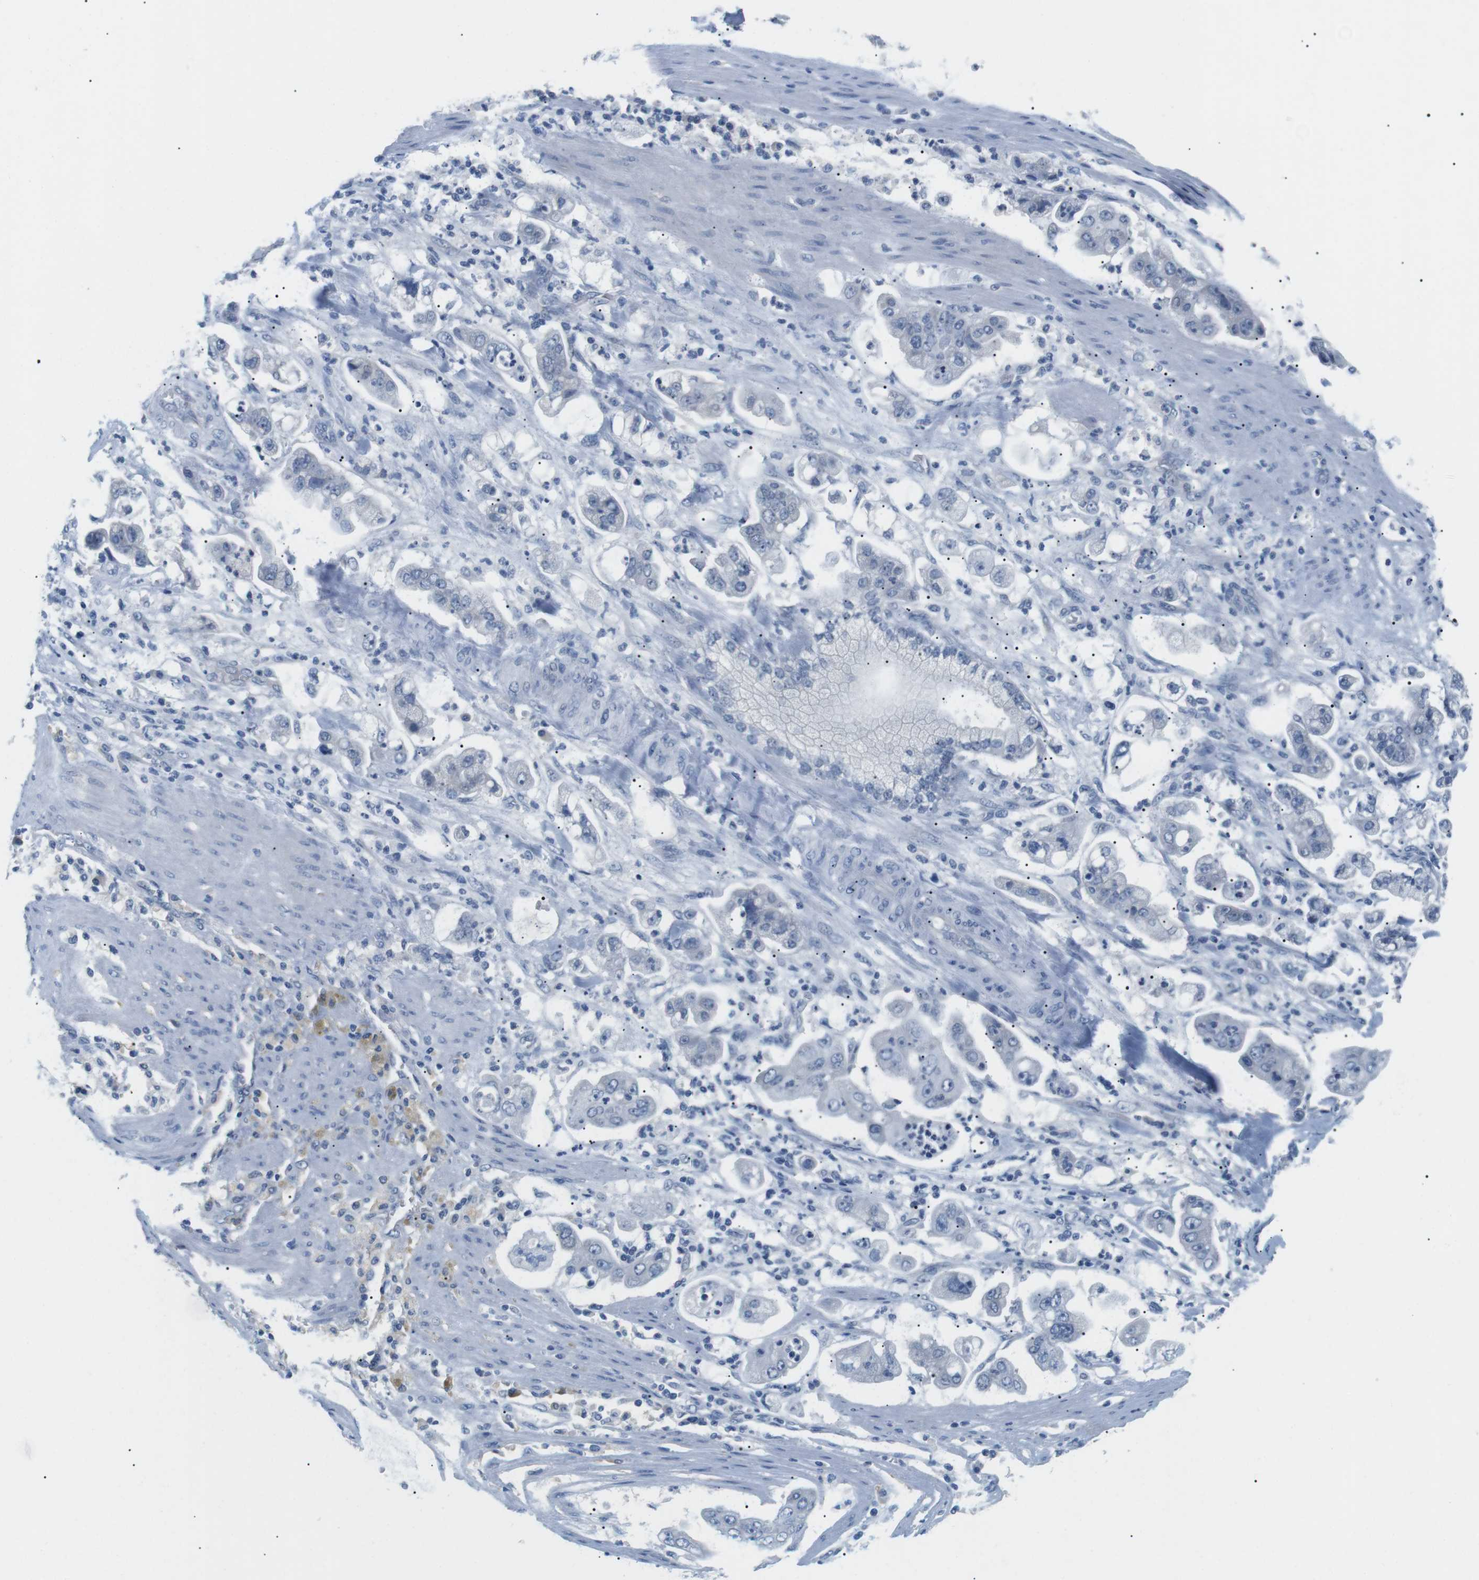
{"staining": {"intensity": "negative", "quantity": "none", "location": "none"}, "tissue": "stomach cancer", "cell_type": "Tumor cells", "image_type": "cancer", "snomed": [{"axis": "morphology", "description": "Adenocarcinoma, NOS"}, {"axis": "topography", "description": "Stomach"}], "caption": "High magnification brightfield microscopy of stomach cancer (adenocarcinoma) stained with DAB (brown) and counterstained with hematoxylin (blue): tumor cells show no significant expression.", "gene": "FCGRT", "patient": {"sex": "male", "age": 62}}